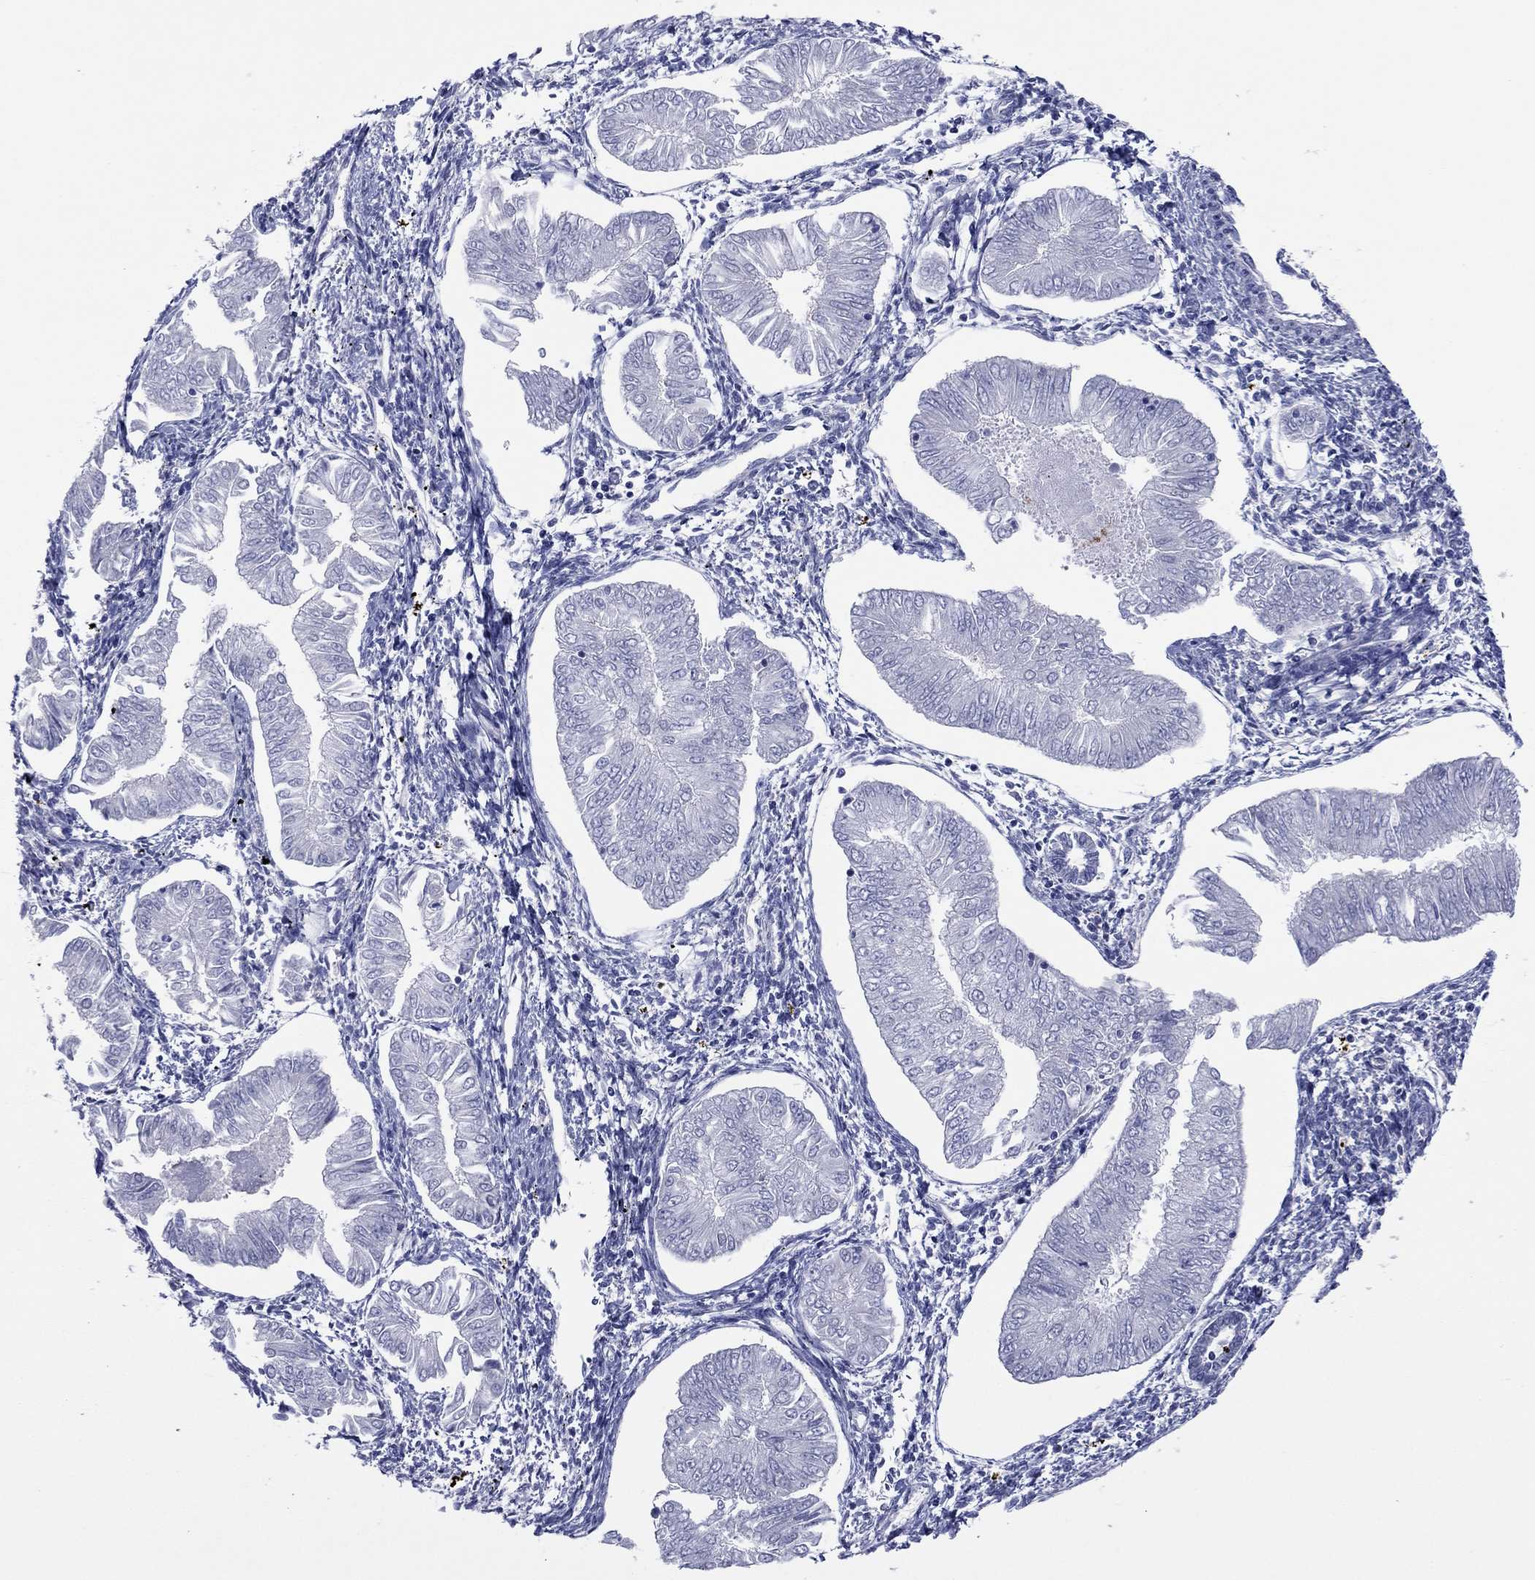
{"staining": {"intensity": "negative", "quantity": "none", "location": "none"}, "tissue": "endometrial cancer", "cell_type": "Tumor cells", "image_type": "cancer", "snomed": [{"axis": "morphology", "description": "Adenocarcinoma, NOS"}, {"axis": "topography", "description": "Endometrium"}], "caption": "Immunohistochemistry histopathology image of human endometrial cancer (adenocarcinoma) stained for a protein (brown), which reveals no staining in tumor cells.", "gene": "GPR155", "patient": {"sex": "female", "age": 53}}